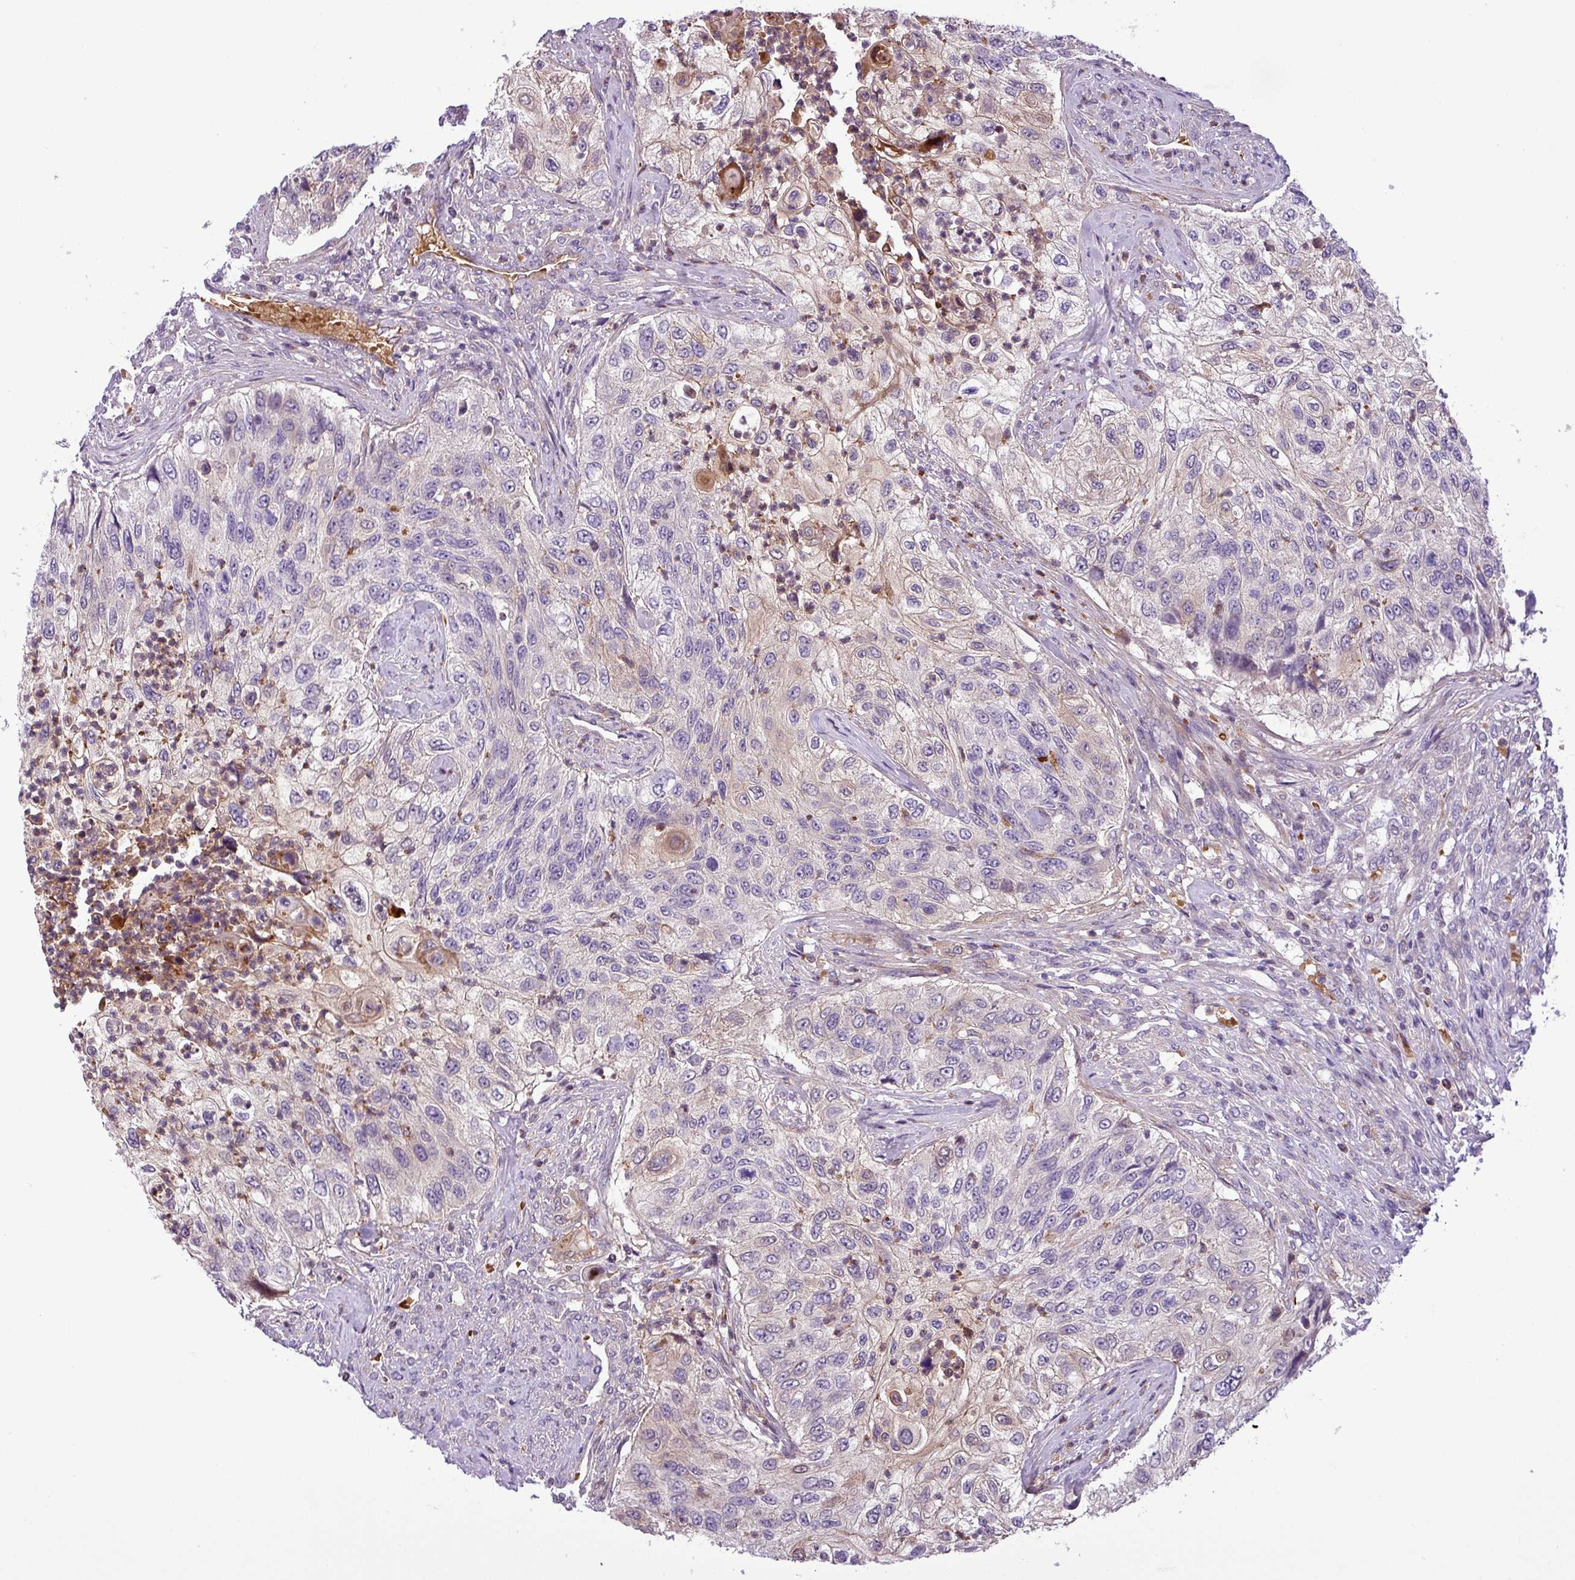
{"staining": {"intensity": "negative", "quantity": "none", "location": "none"}, "tissue": "urothelial cancer", "cell_type": "Tumor cells", "image_type": "cancer", "snomed": [{"axis": "morphology", "description": "Urothelial carcinoma, High grade"}, {"axis": "topography", "description": "Urinary bladder"}], "caption": "Urothelial carcinoma (high-grade) was stained to show a protein in brown. There is no significant expression in tumor cells. (DAB (3,3'-diaminobenzidine) immunohistochemistry visualized using brightfield microscopy, high magnification).", "gene": "NBEAL2", "patient": {"sex": "female", "age": 60}}